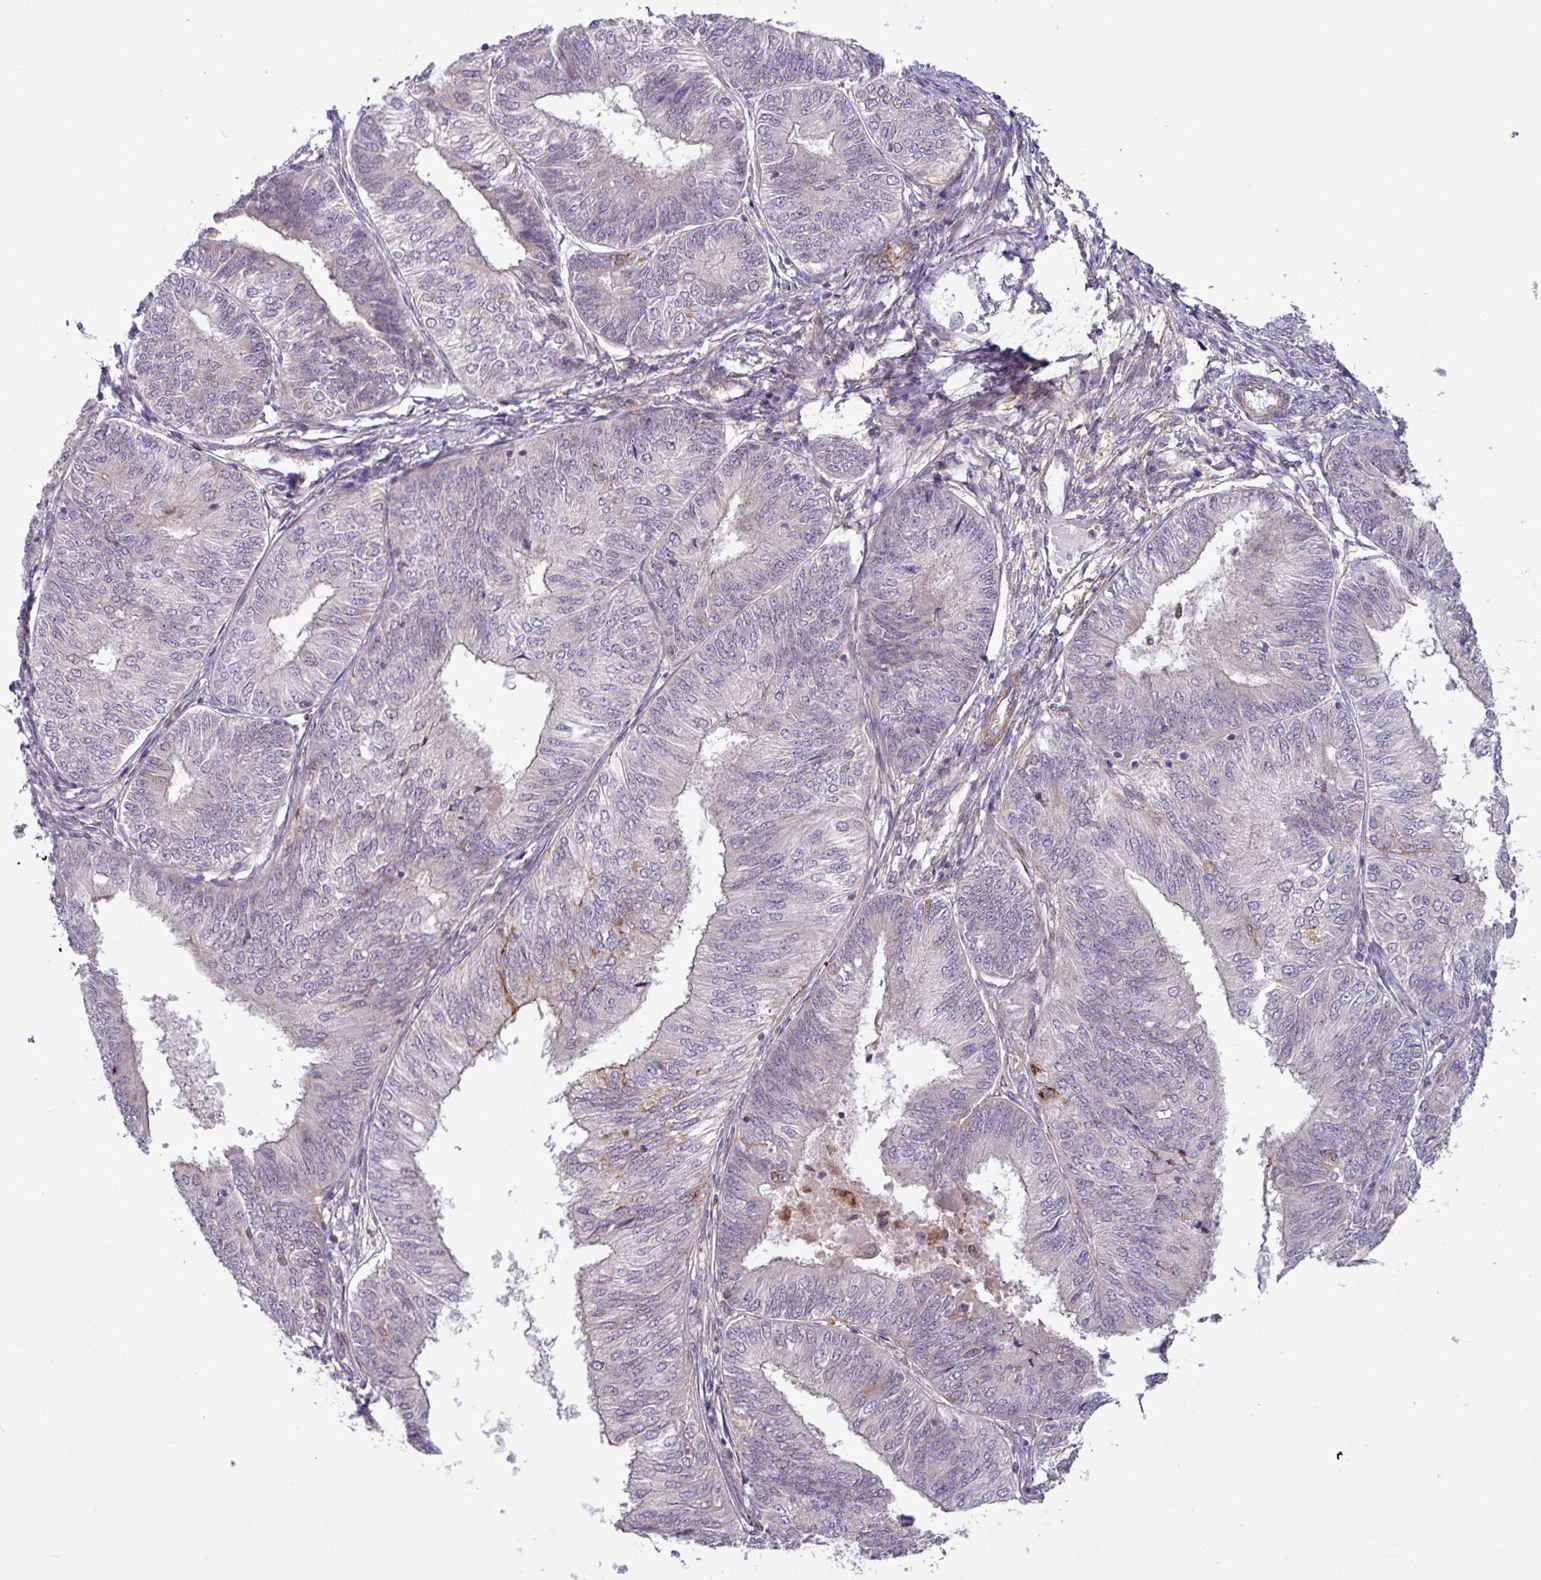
{"staining": {"intensity": "negative", "quantity": "none", "location": "none"}, "tissue": "endometrial cancer", "cell_type": "Tumor cells", "image_type": "cancer", "snomed": [{"axis": "morphology", "description": "Adenocarcinoma, NOS"}, {"axis": "topography", "description": "Endometrium"}], "caption": "Immunohistochemical staining of endometrial cancer reveals no significant expression in tumor cells.", "gene": "PCED1A", "patient": {"sex": "female", "age": 58}}